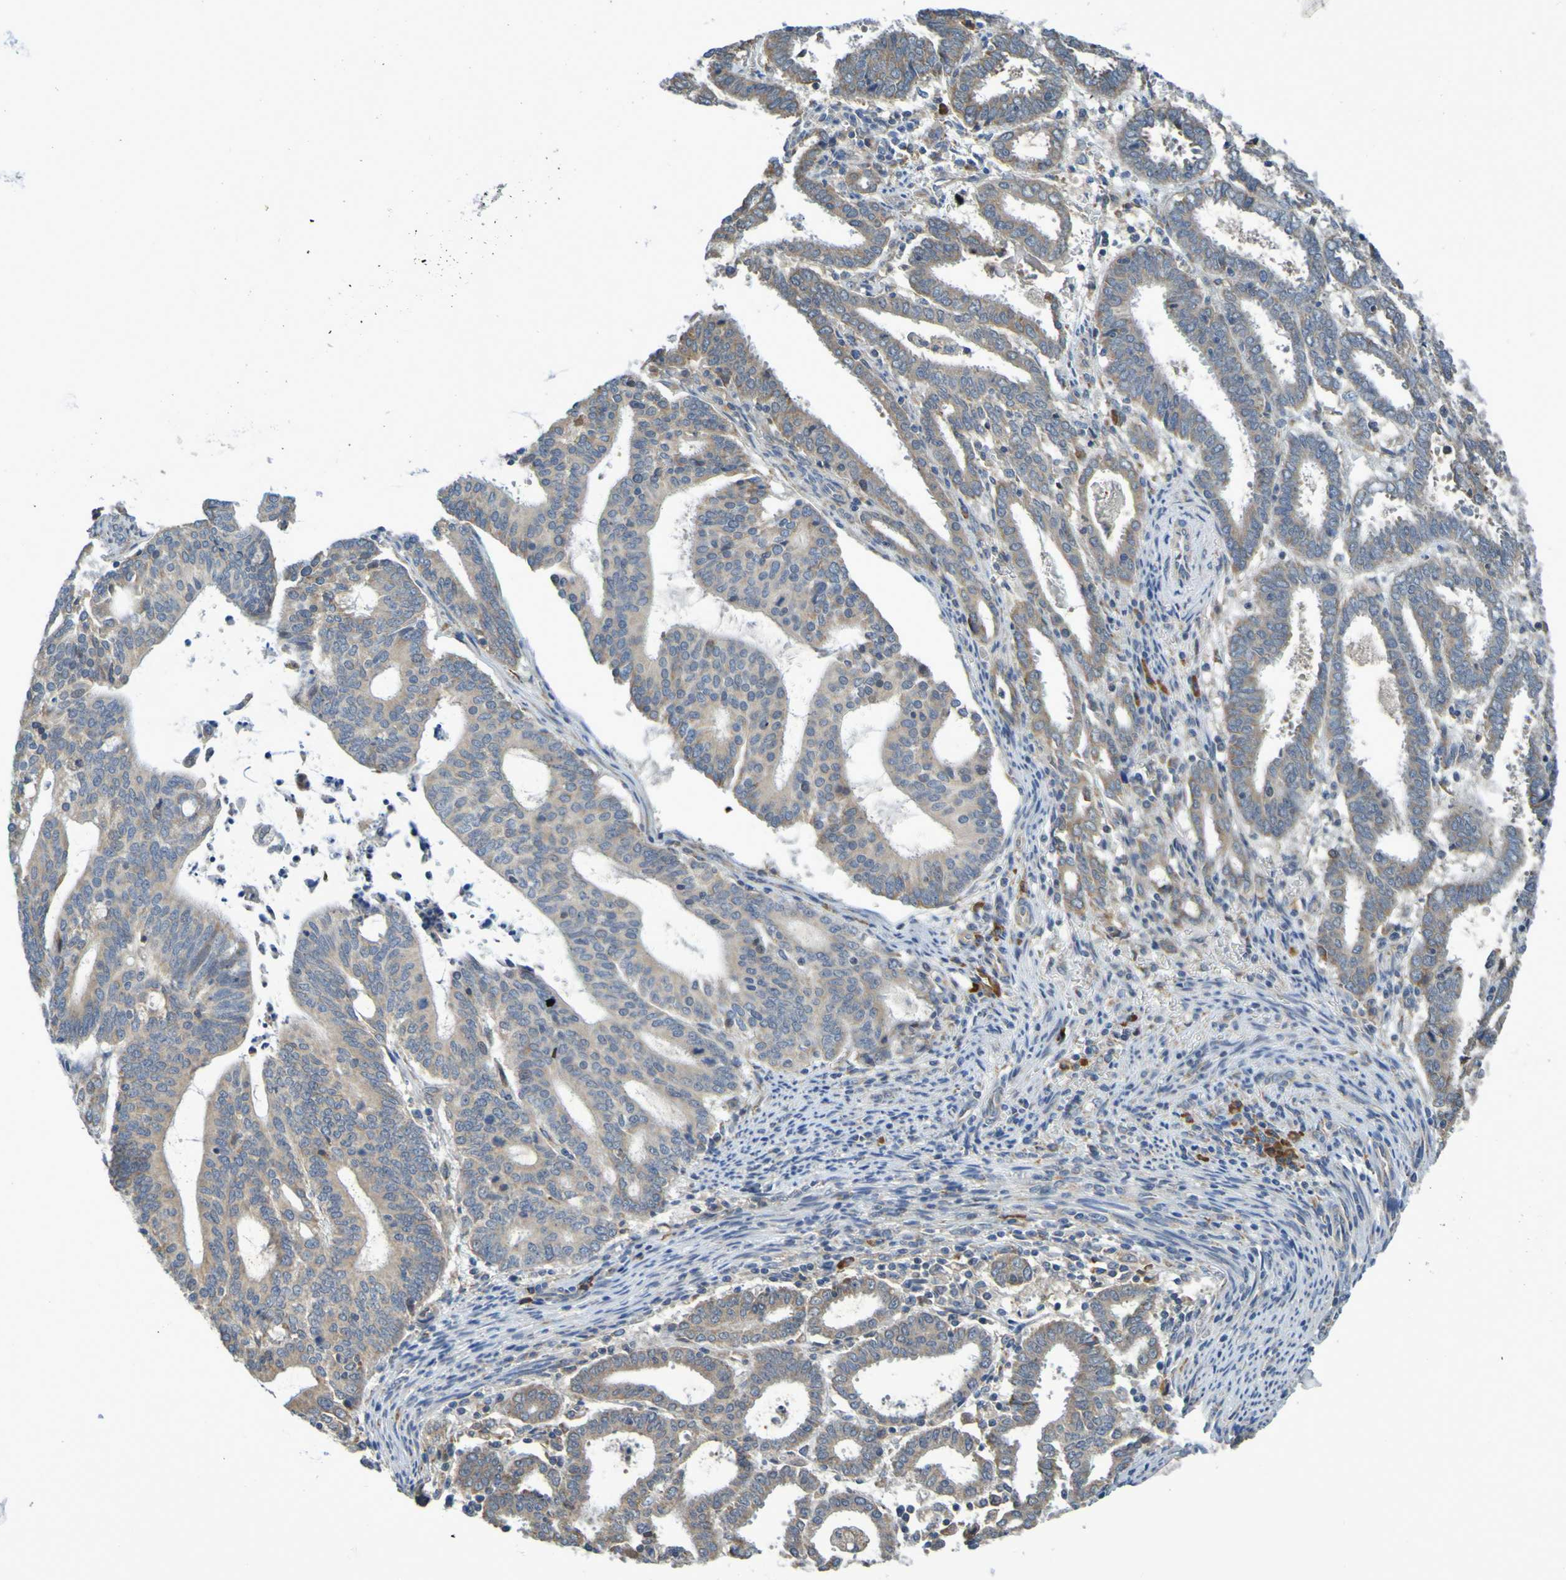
{"staining": {"intensity": "weak", "quantity": ">75%", "location": "cytoplasmic/membranous"}, "tissue": "endometrial cancer", "cell_type": "Tumor cells", "image_type": "cancer", "snomed": [{"axis": "morphology", "description": "Adenocarcinoma, NOS"}, {"axis": "topography", "description": "Uterus"}], "caption": "An immunohistochemistry photomicrograph of tumor tissue is shown. Protein staining in brown shows weak cytoplasmic/membranous positivity in endometrial cancer (adenocarcinoma) within tumor cells.", "gene": "CLDN18", "patient": {"sex": "female", "age": 83}}